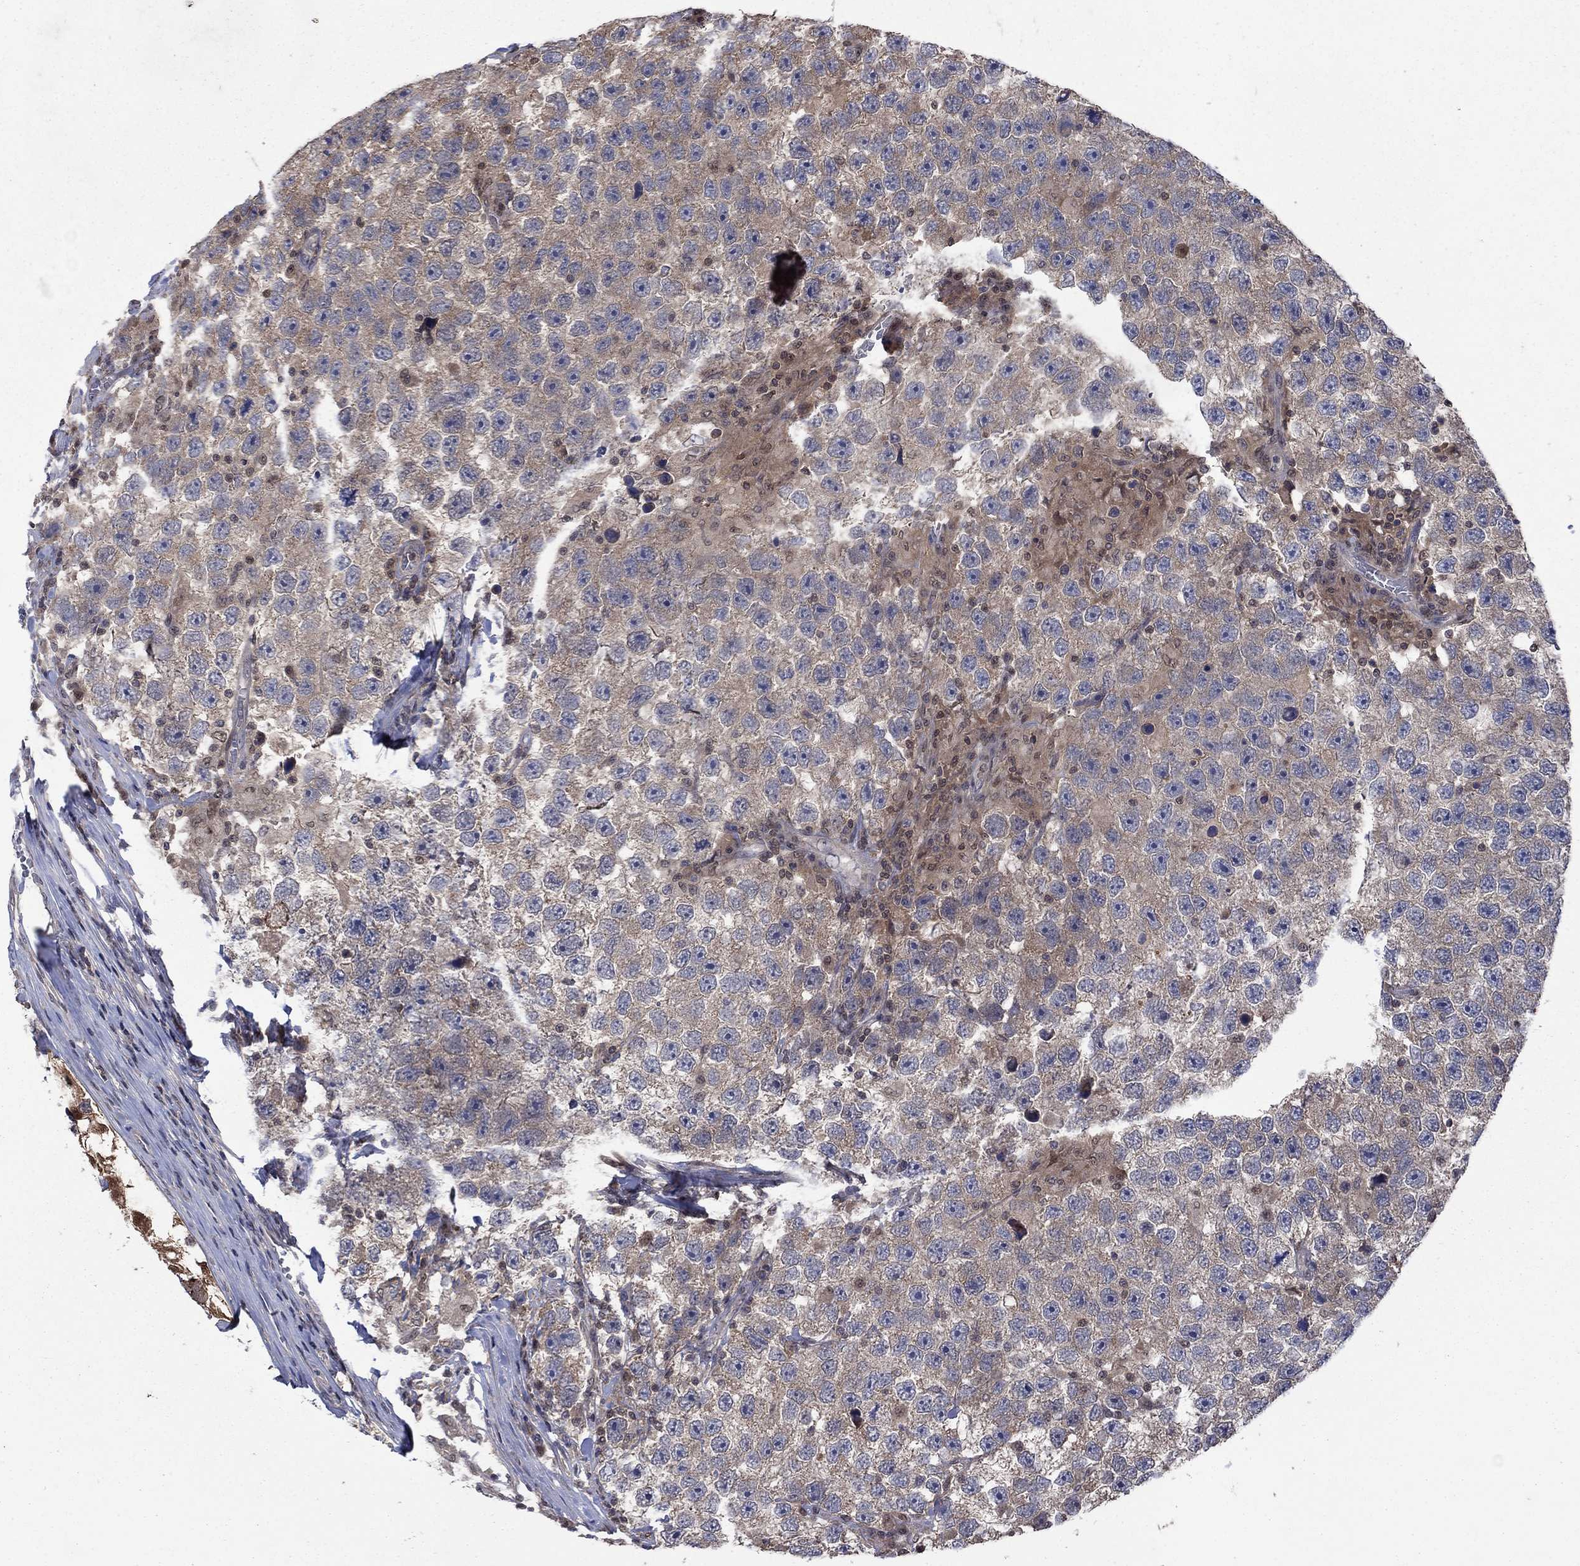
{"staining": {"intensity": "weak", "quantity": "25%-75%", "location": "cytoplasmic/membranous"}, "tissue": "testis cancer", "cell_type": "Tumor cells", "image_type": "cancer", "snomed": [{"axis": "morphology", "description": "Seminoma, NOS"}, {"axis": "topography", "description": "Testis"}], "caption": "Weak cytoplasmic/membranous staining is identified in approximately 25%-75% of tumor cells in seminoma (testis).", "gene": "IAH1", "patient": {"sex": "male", "age": 26}}